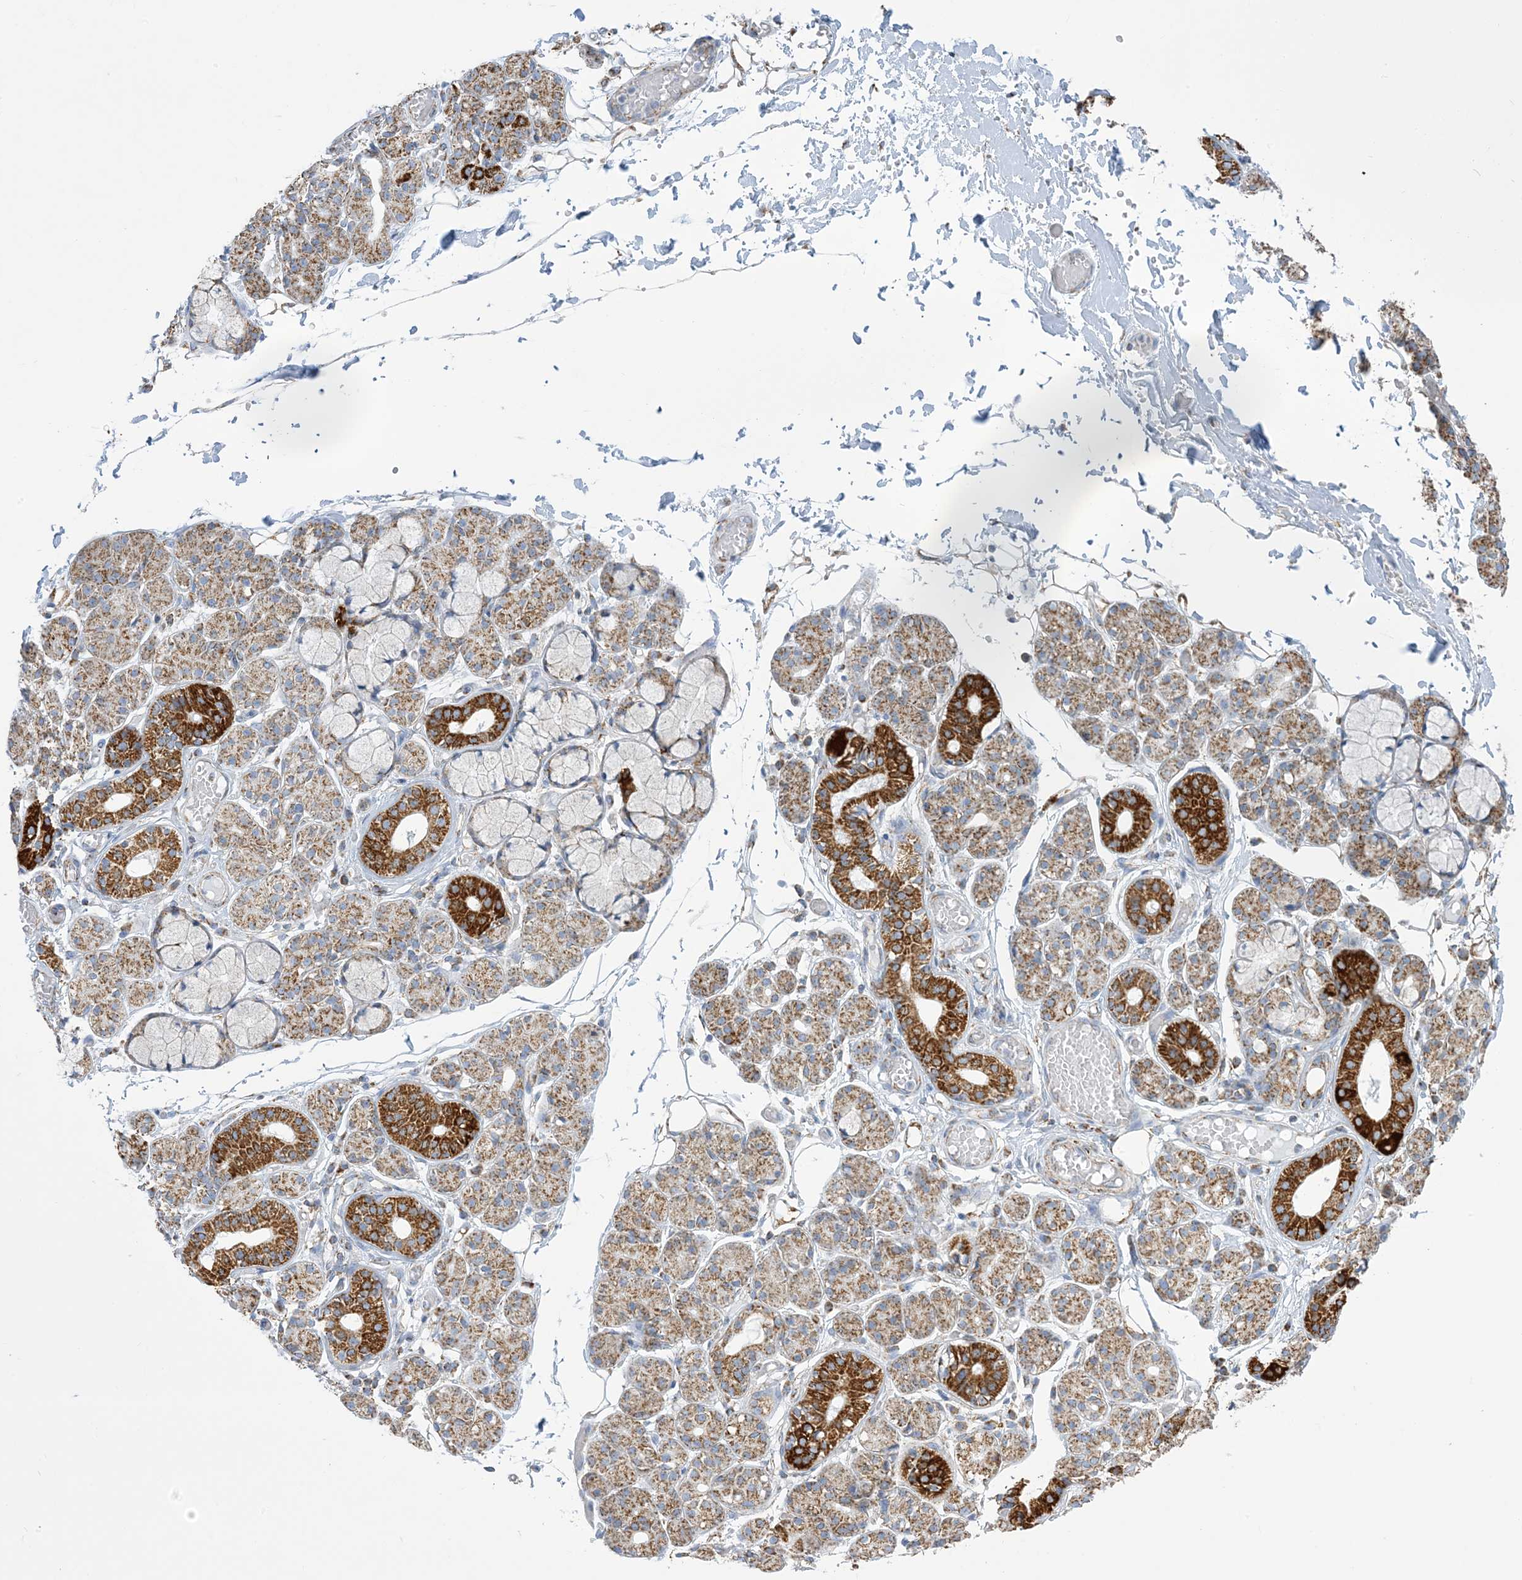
{"staining": {"intensity": "strong", "quantity": "25%-75%", "location": "cytoplasmic/membranous"}, "tissue": "salivary gland", "cell_type": "Glandular cells", "image_type": "normal", "snomed": [{"axis": "morphology", "description": "Normal tissue, NOS"}, {"axis": "topography", "description": "Salivary gland"}], "caption": "A brown stain labels strong cytoplasmic/membranous staining of a protein in glandular cells of normal salivary gland.", "gene": "SAMM50", "patient": {"sex": "male", "age": 63}}